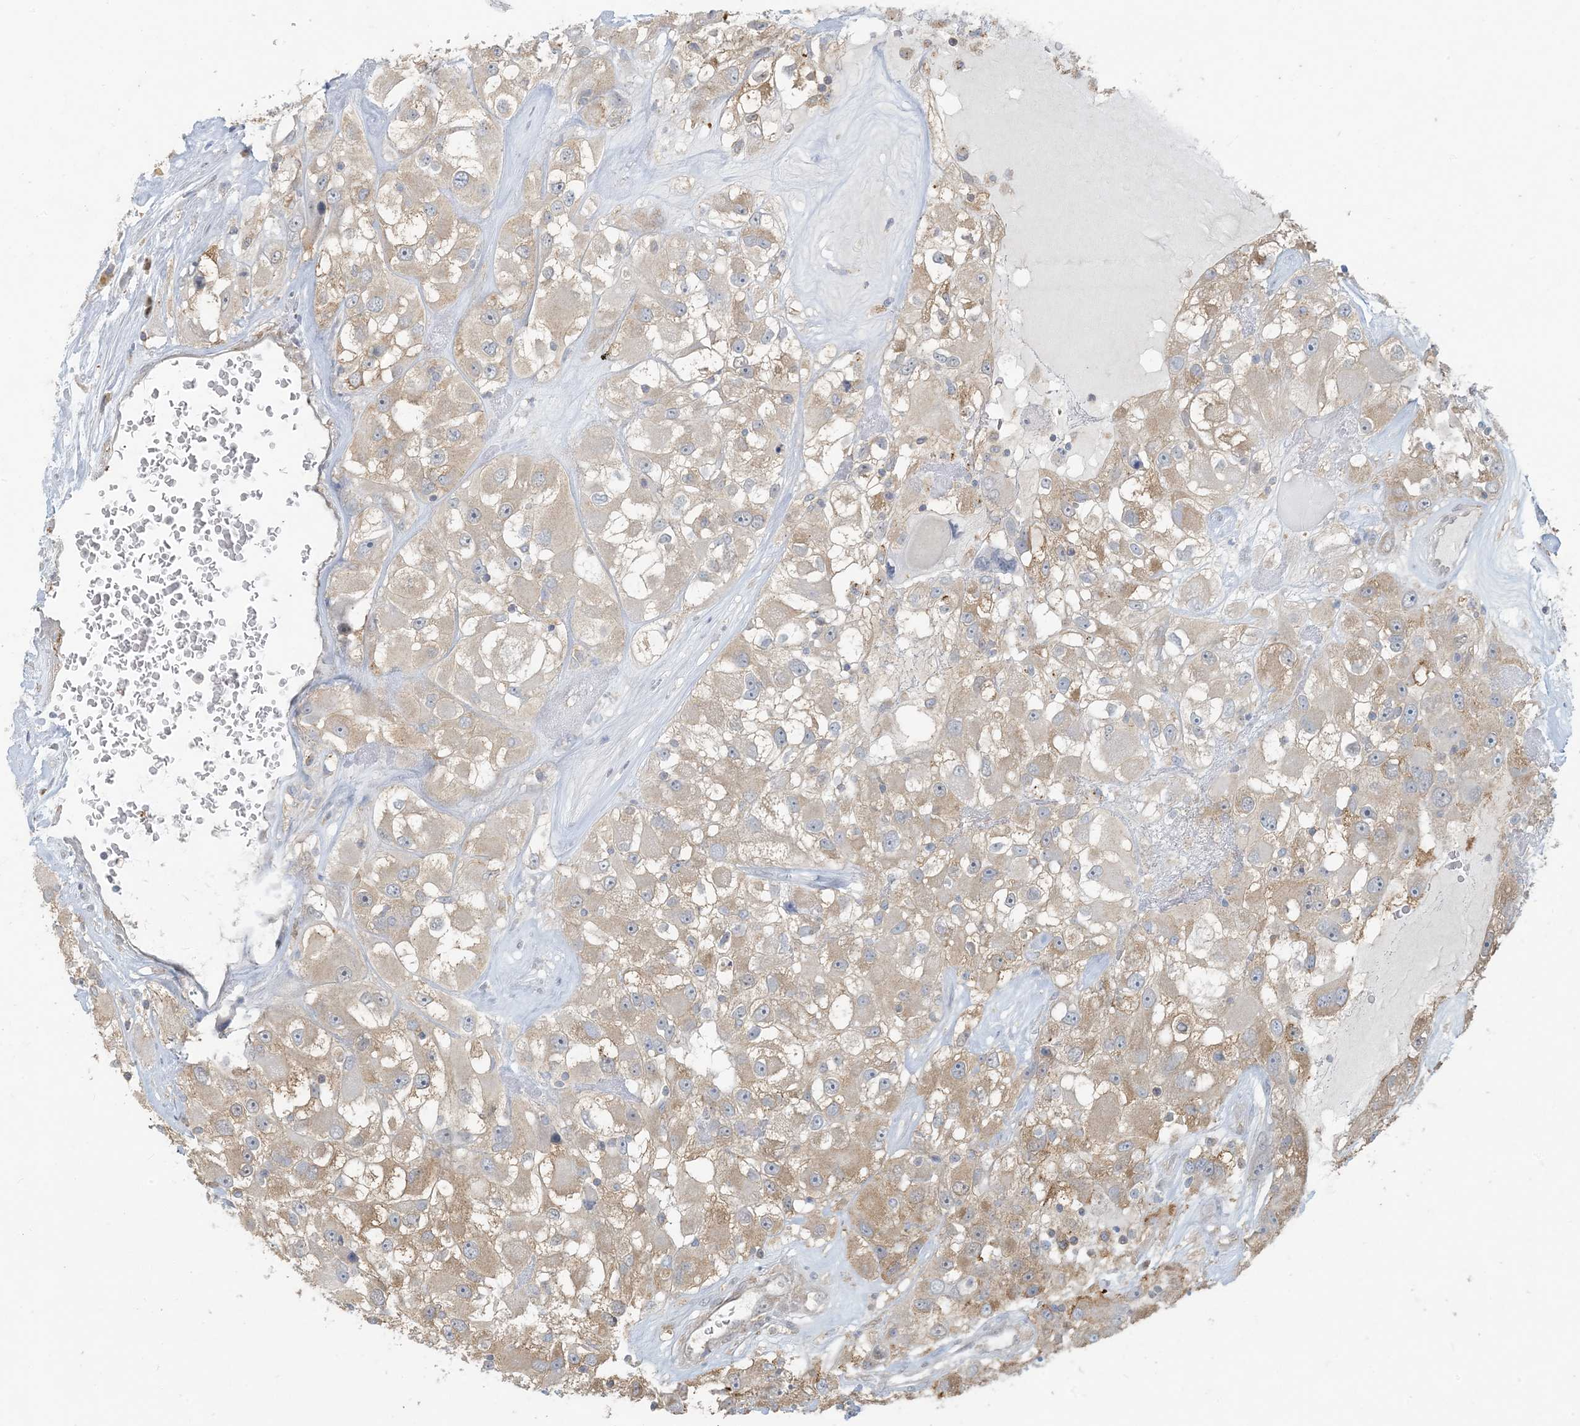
{"staining": {"intensity": "weak", "quantity": "25%-75%", "location": "cytoplasmic/membranous"}, "tissue": "renal cancer", "cell_type": "Tumor cells", "image_type": "cancer", "snomed": [{"axis": "morphology", "description": "Adenocarcinoma, NOS"}, {"axis": "topography", "description": "Kidney"}], "caption": "A high-resolution photomicrograph shows IHC staining of renal cancer, which demonstrates weak cytoplasmic/membranous expression in approximately 25%-75% of tumor cells.", "gene": "HACL1", "patient": {"sex": "female", "age": 52}}